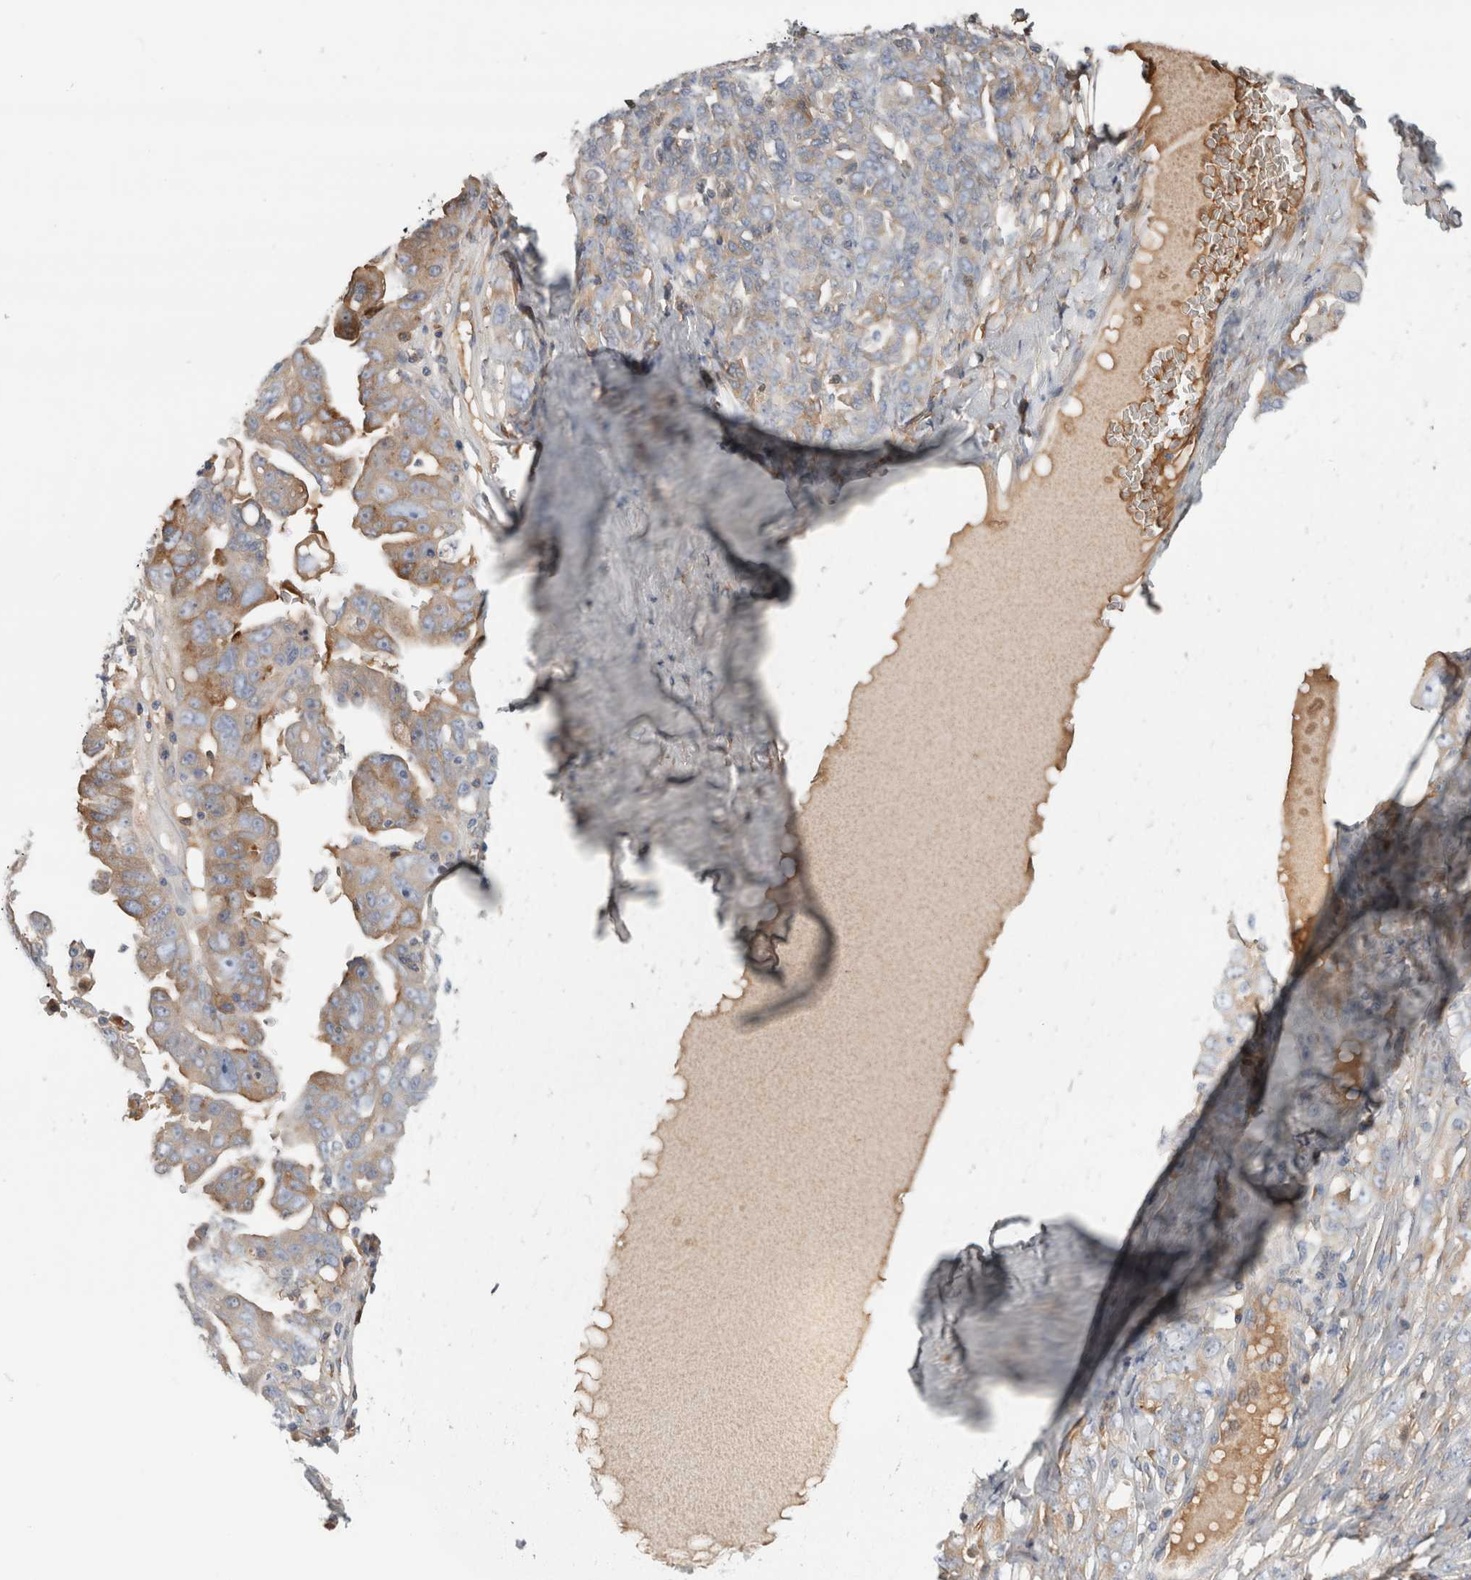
{"staining": {"intensity": "weak", "quantity": "25%-75%", "location": "cytoplasmic/membranous"}, "tissue": "ovarian cancer", "cell_type": "Tumor cells", "image_type": "cancer", "snomed": [{"axis": "morphology", "description": "Carcinoma, endometroid"}, {"axis": "topography", "description": "Ovary"}], "caption": "Ovarian cancer was stained to show a protein in brown. There is low levels of weak cytoplasmic/membranous expression in approximately 25%-75% of tumor cells.", "gene": "CFI", "patient": {"sex": "female", "age": 62}}